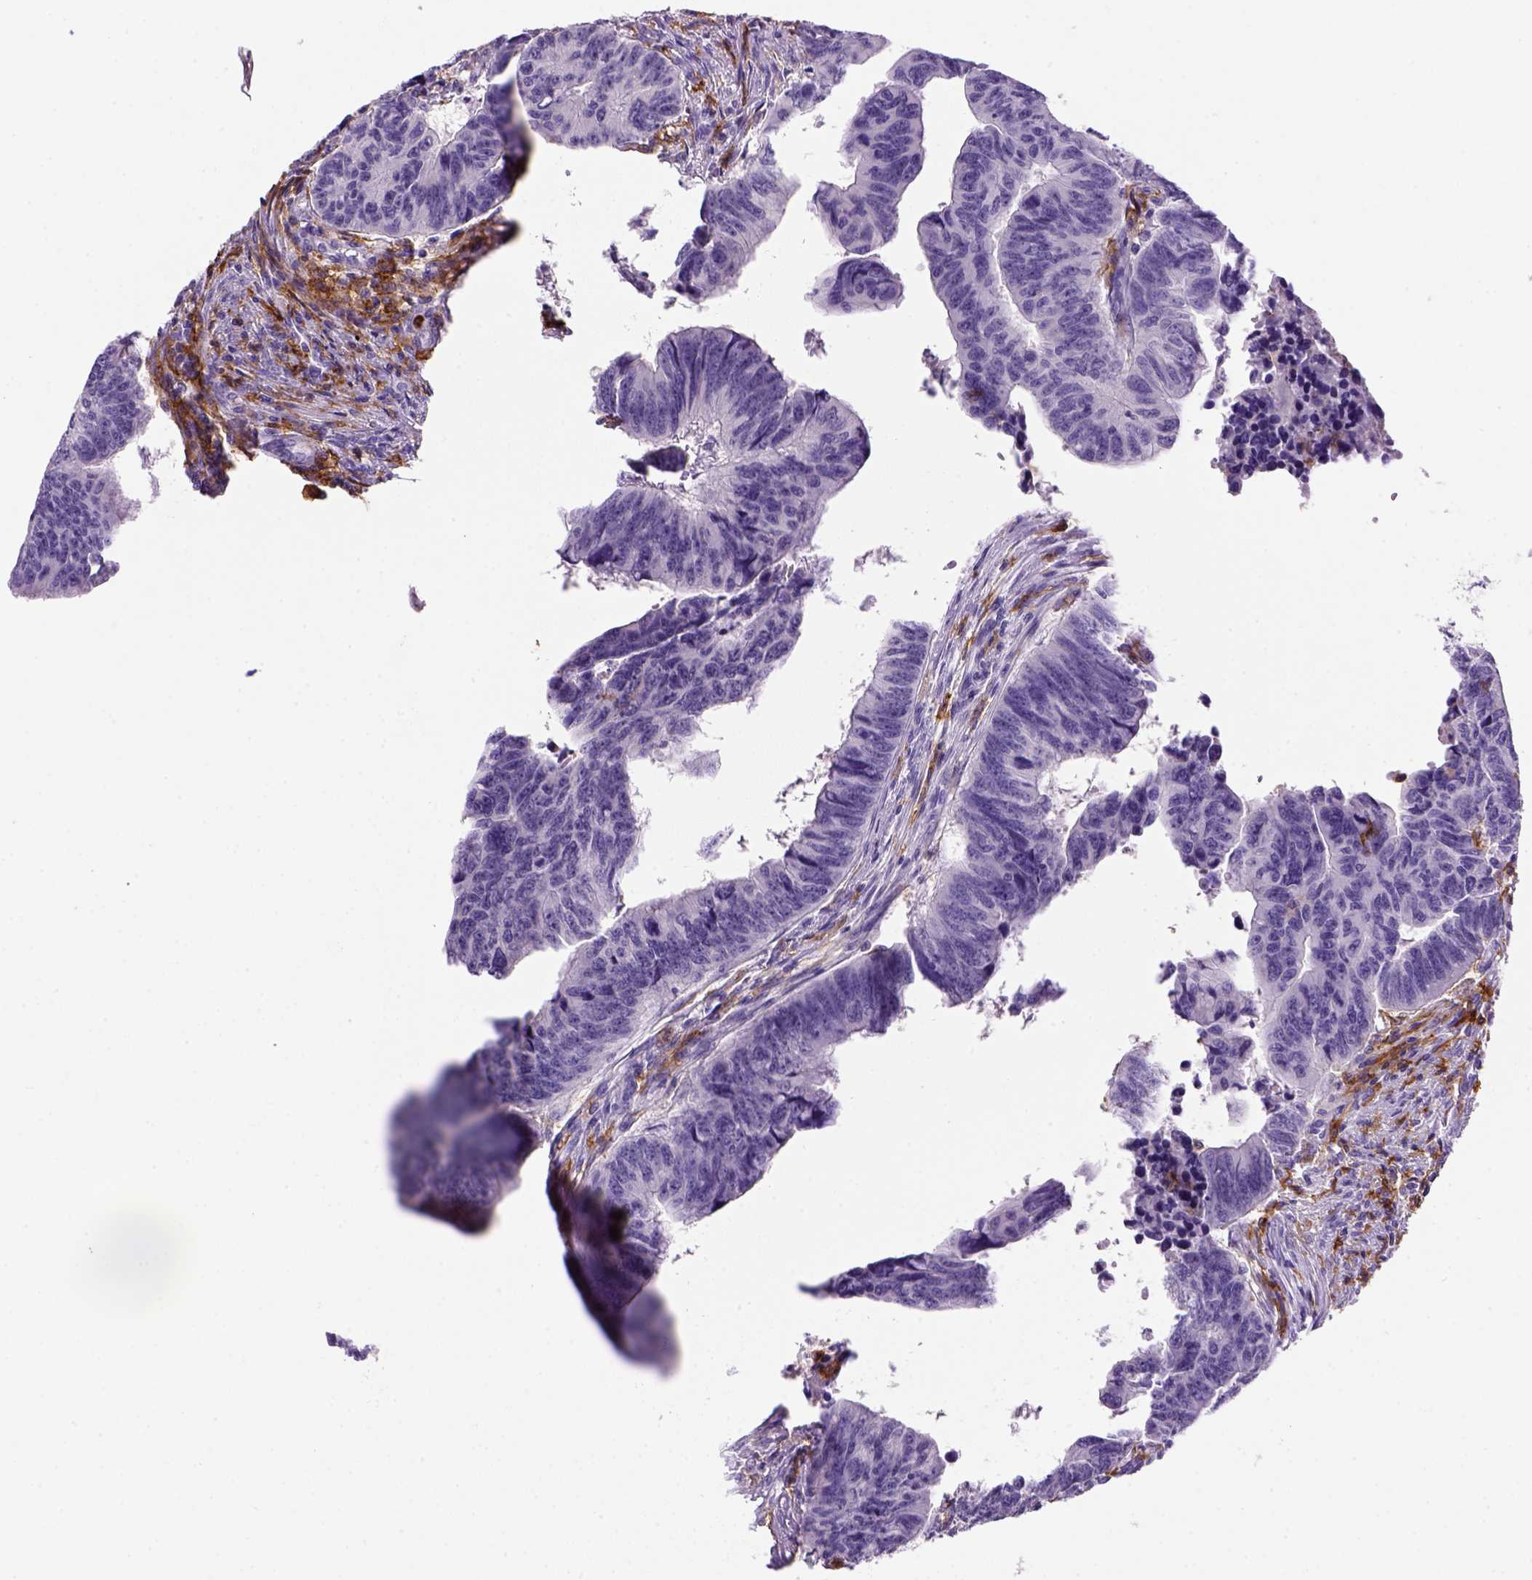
{"staining": {"intensity": "negative", "quantity": "none", "location": "none"}, "tissue": "colorectal cancer", "cell_type": "Tumor cells", "image_type": "cancer", "snomed": [{"axis": "morphology", "description": "Adenocarcinoma, NOS"}, {"axis": "topography", "description": "Rectum"}], "caption": "This is an immunohistochemistry histopathology image of adenocarcinoma (colorectal). There is no staining in tumor cells.", "gene": "CD14", "patient": {"sex": "female", "age": 85}}